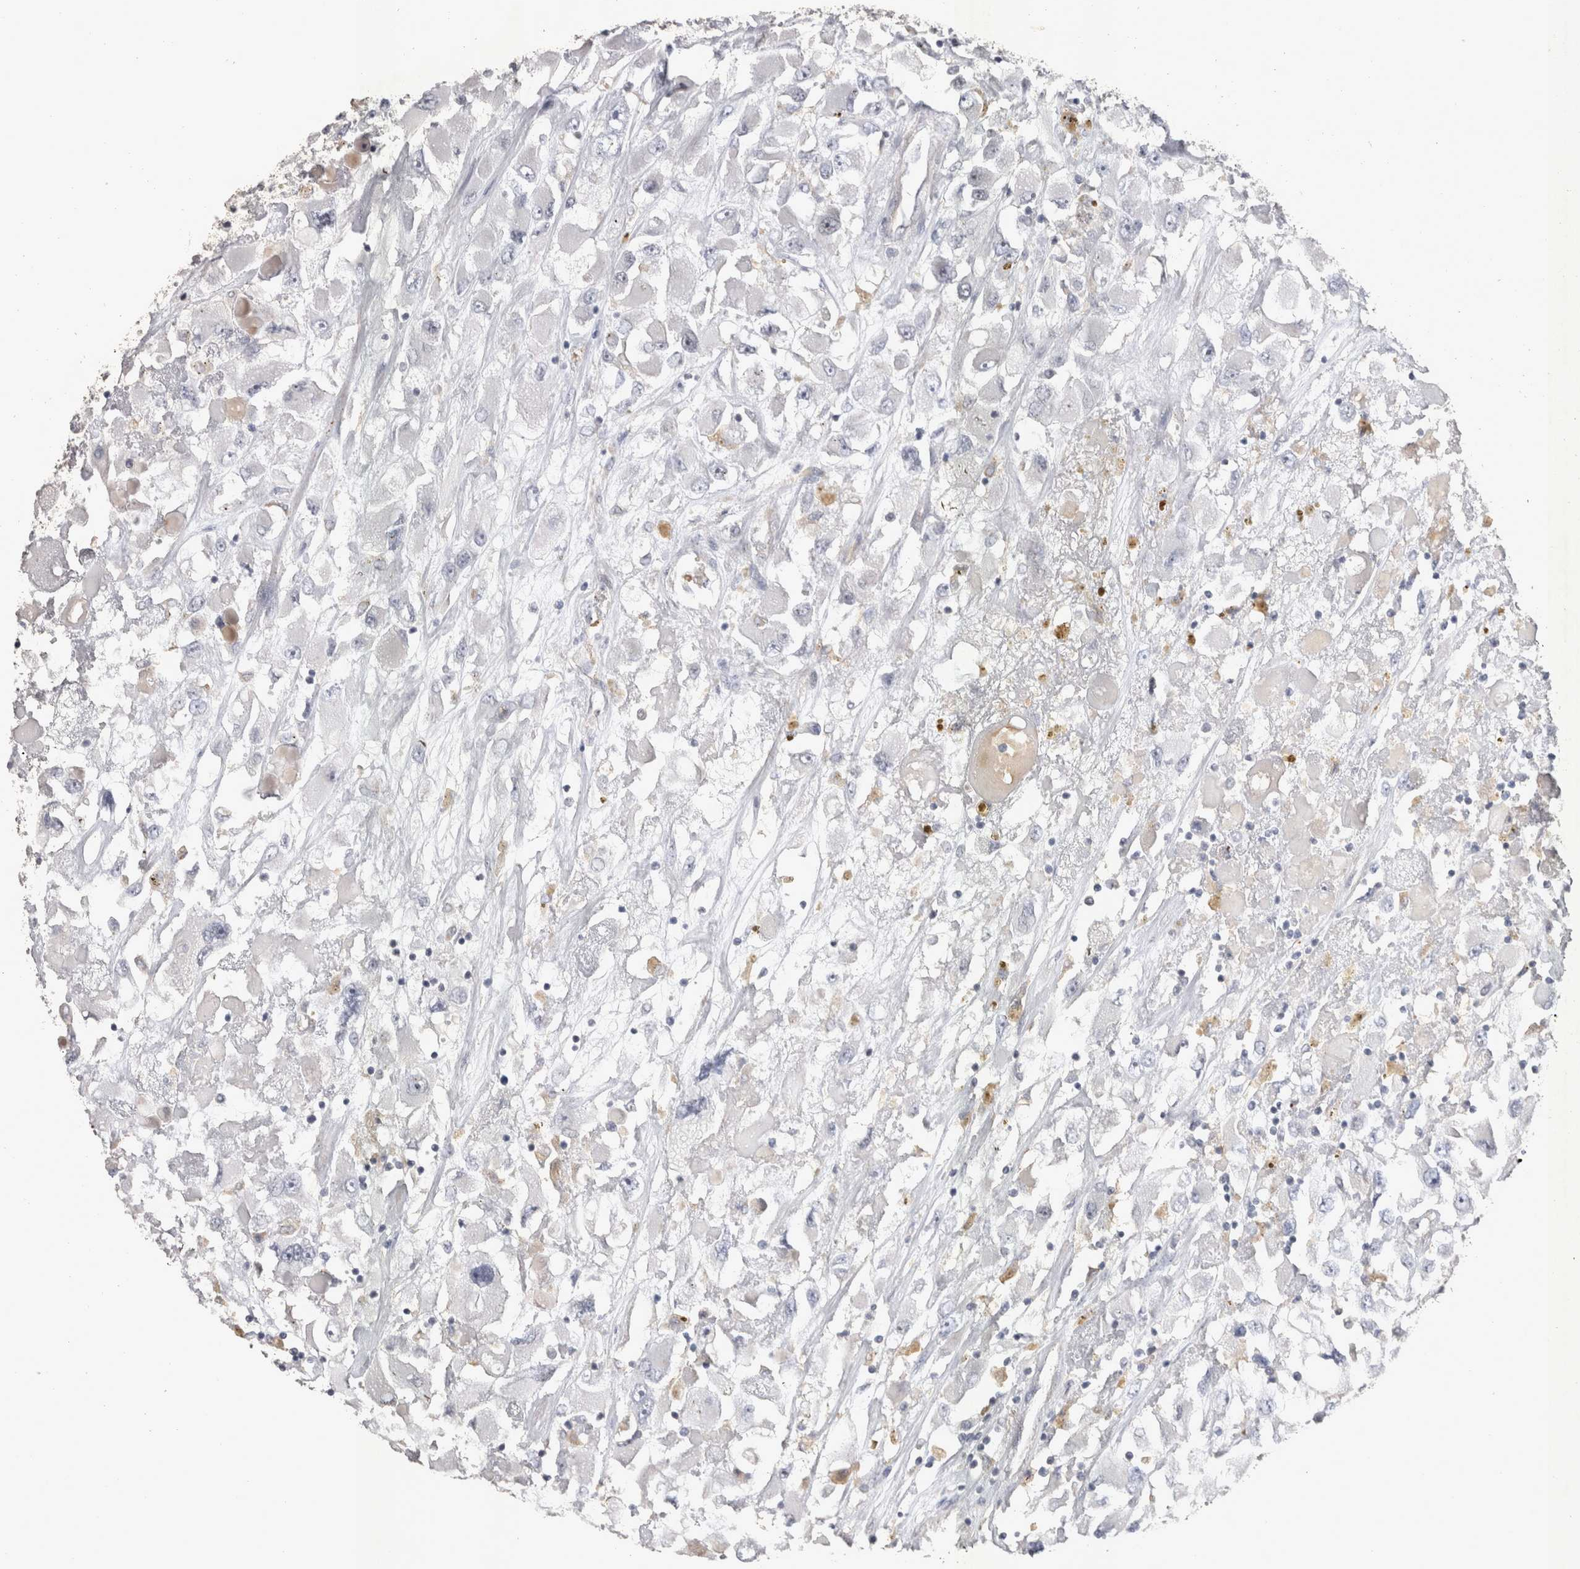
{"staining": {"intensity": "negative", "quantity": "none", "location": "none"}, "tissue": "renal cancer", "cell_type": "Tumor cells", "image_type": "cancer", "snomed": [{"axis": "morphology", "description": "Adenocarcinoma, NOS"}, {"axis": "topography", "description": "Kidney"}], "caption": "Protein analysis of renal adenocarcinoma displays no significant staining in tumor cells.", "gene": "CTBS", "patient": {"sex": "female", "age": 52}}